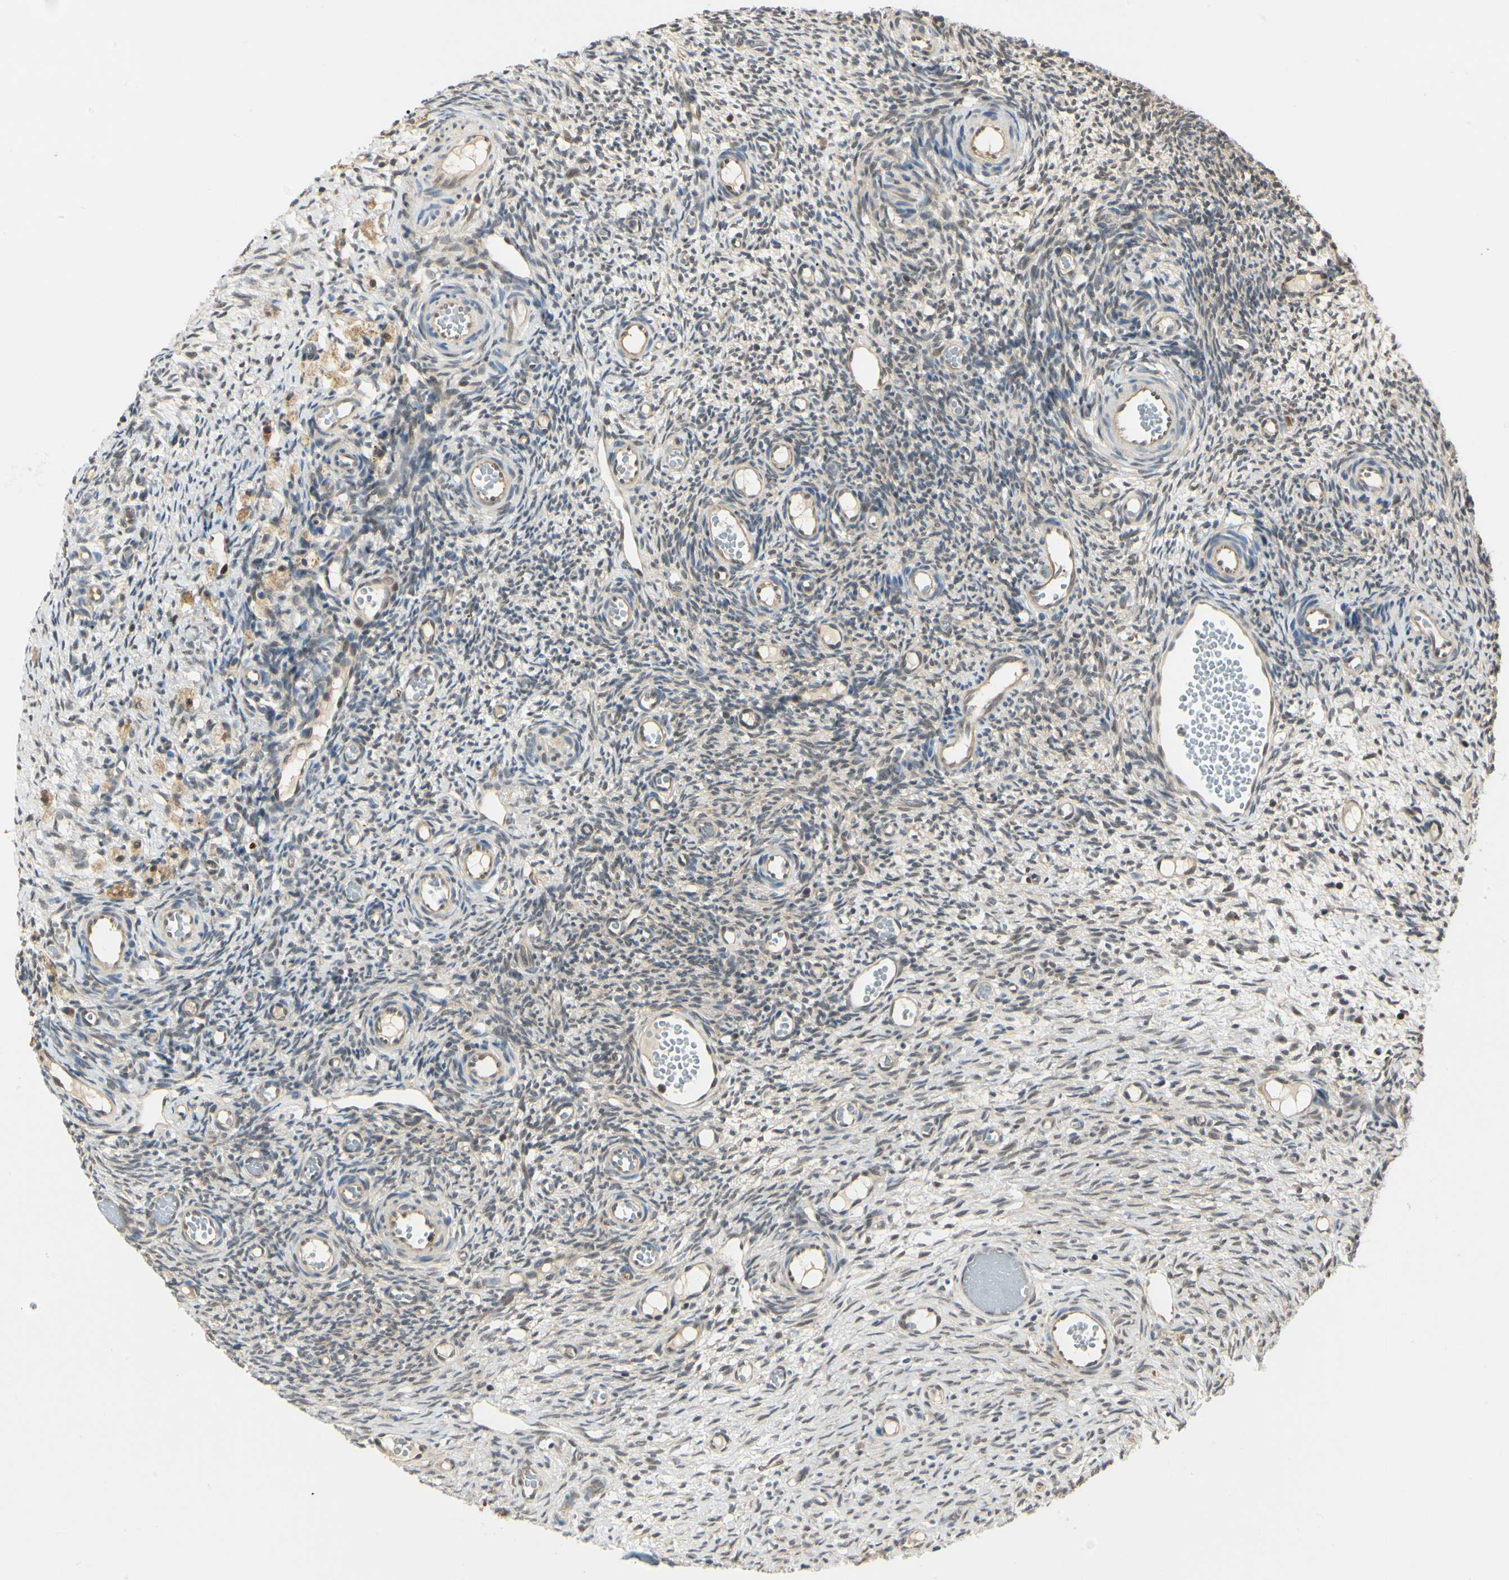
{"staining": {"intensity": "weak", "quantity": "<25%", "location": "cytoplasmic/membranous"}, "tissue": "ovary", "cell_type": "Ovarian stroma cells", "image_type": "normal", "snomed": [{"axis": "morphology", "description": "Normal tissue, NOS"}, {"axis": "topography", "description": "Ovary"}], "caption": "Immunohistochemistry micrograph of unremarkable ovary: ovary stained with DAB shows no significant protein expression in ovarian stroma cells.", "gene": "UBE2Z", "patient": {"sex": "female", "age": 35}}